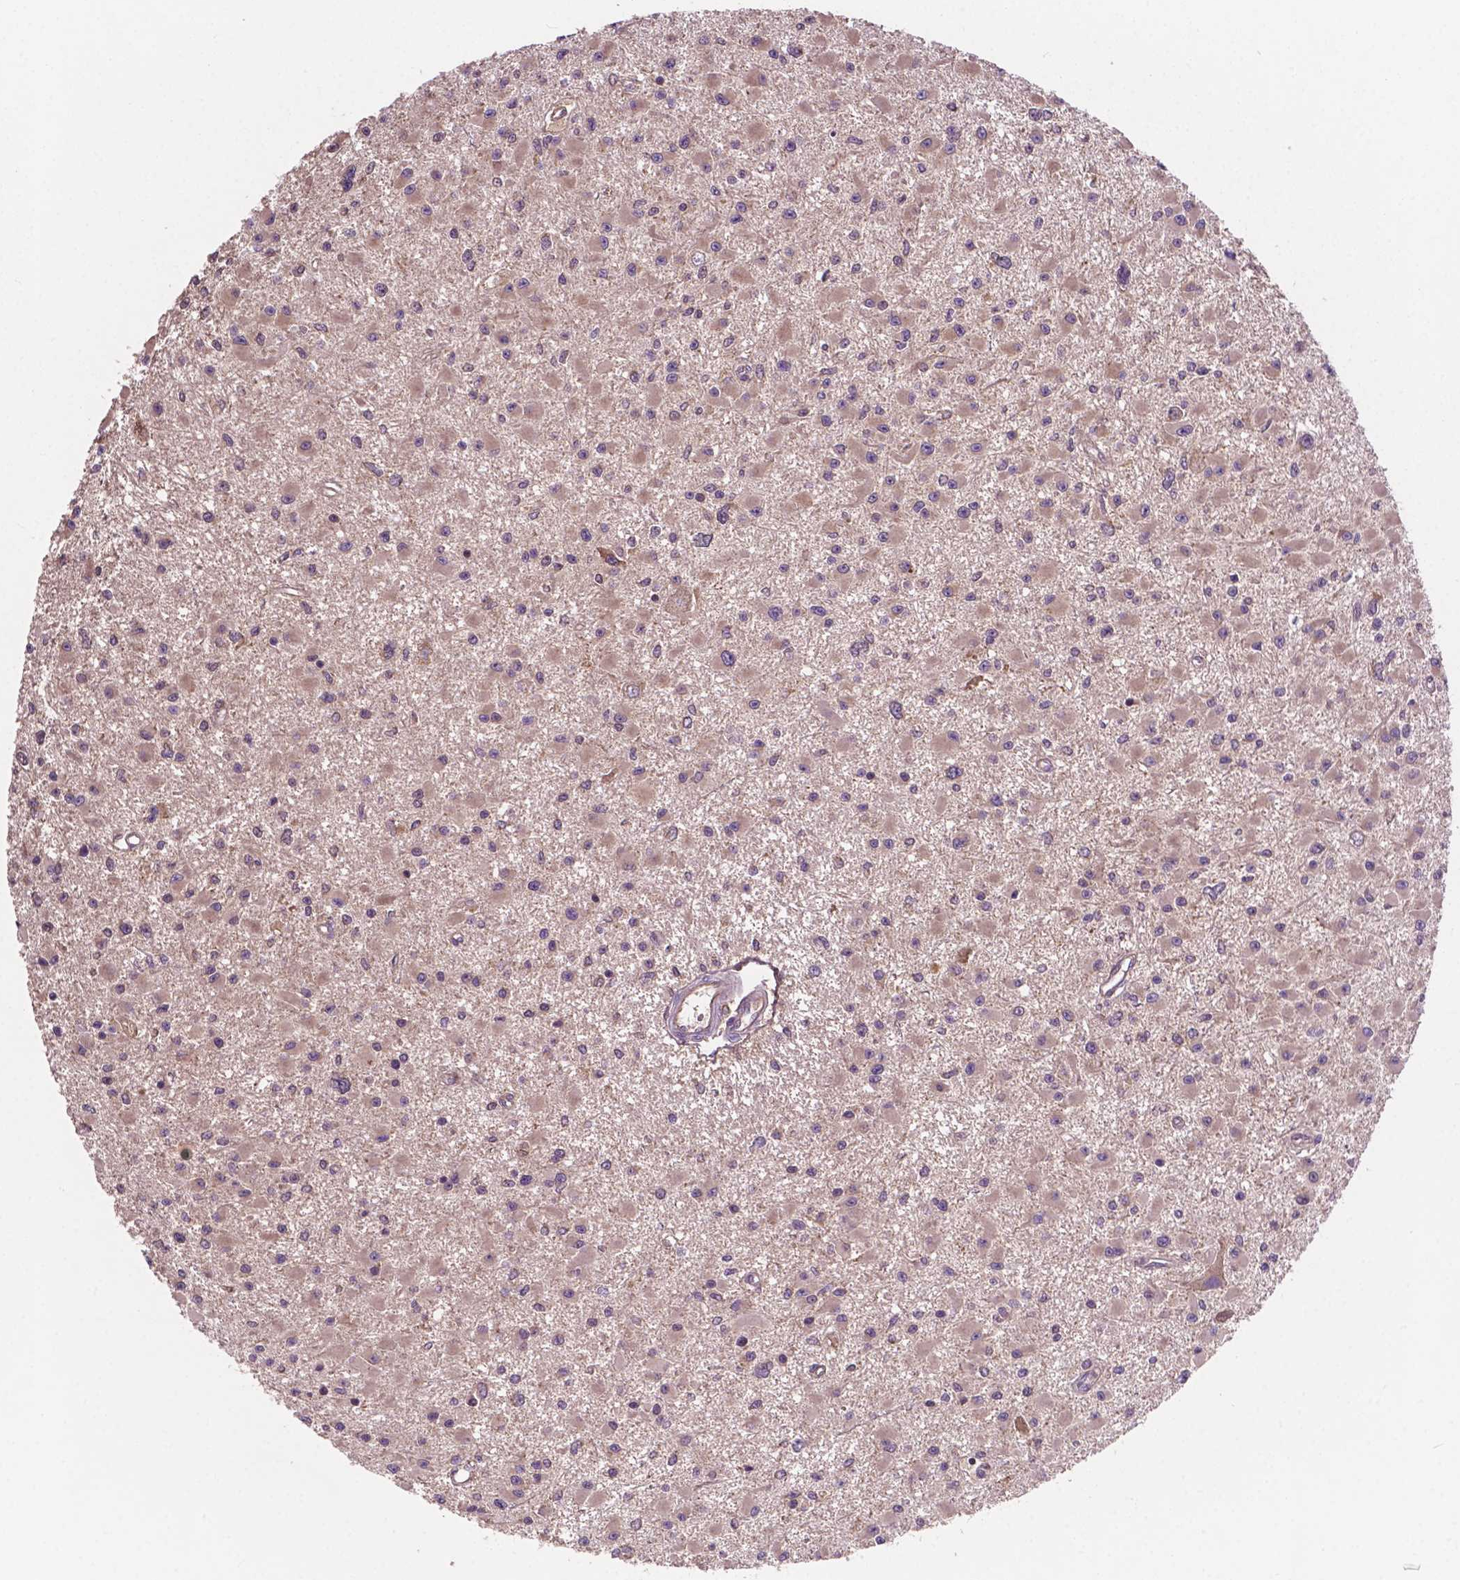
{"staining": {"intensity": "weak", "quantity": ">75%", "location": "cytoplasmic/membranous"}, "tissue": "glioma", "cell_type": "Tumor cells", "image_type": "cancer", "snomed": [{"axis": "morphology", "description": "Glioma, malignant, High grade"}, {"axis": "topography", "description": "Brain"}], "caption": "Weak cytoplasmic/membranous positivity is present in approximately >75% of tumor cells in malignant high-grade glioma. The protein of interest is stained brown, and the nuclei are stained in blue (DAB IHC with brightfield microscopy, high magnification).", "gene": "GJA9", "patient": {"sex": "male", "age": 54}}